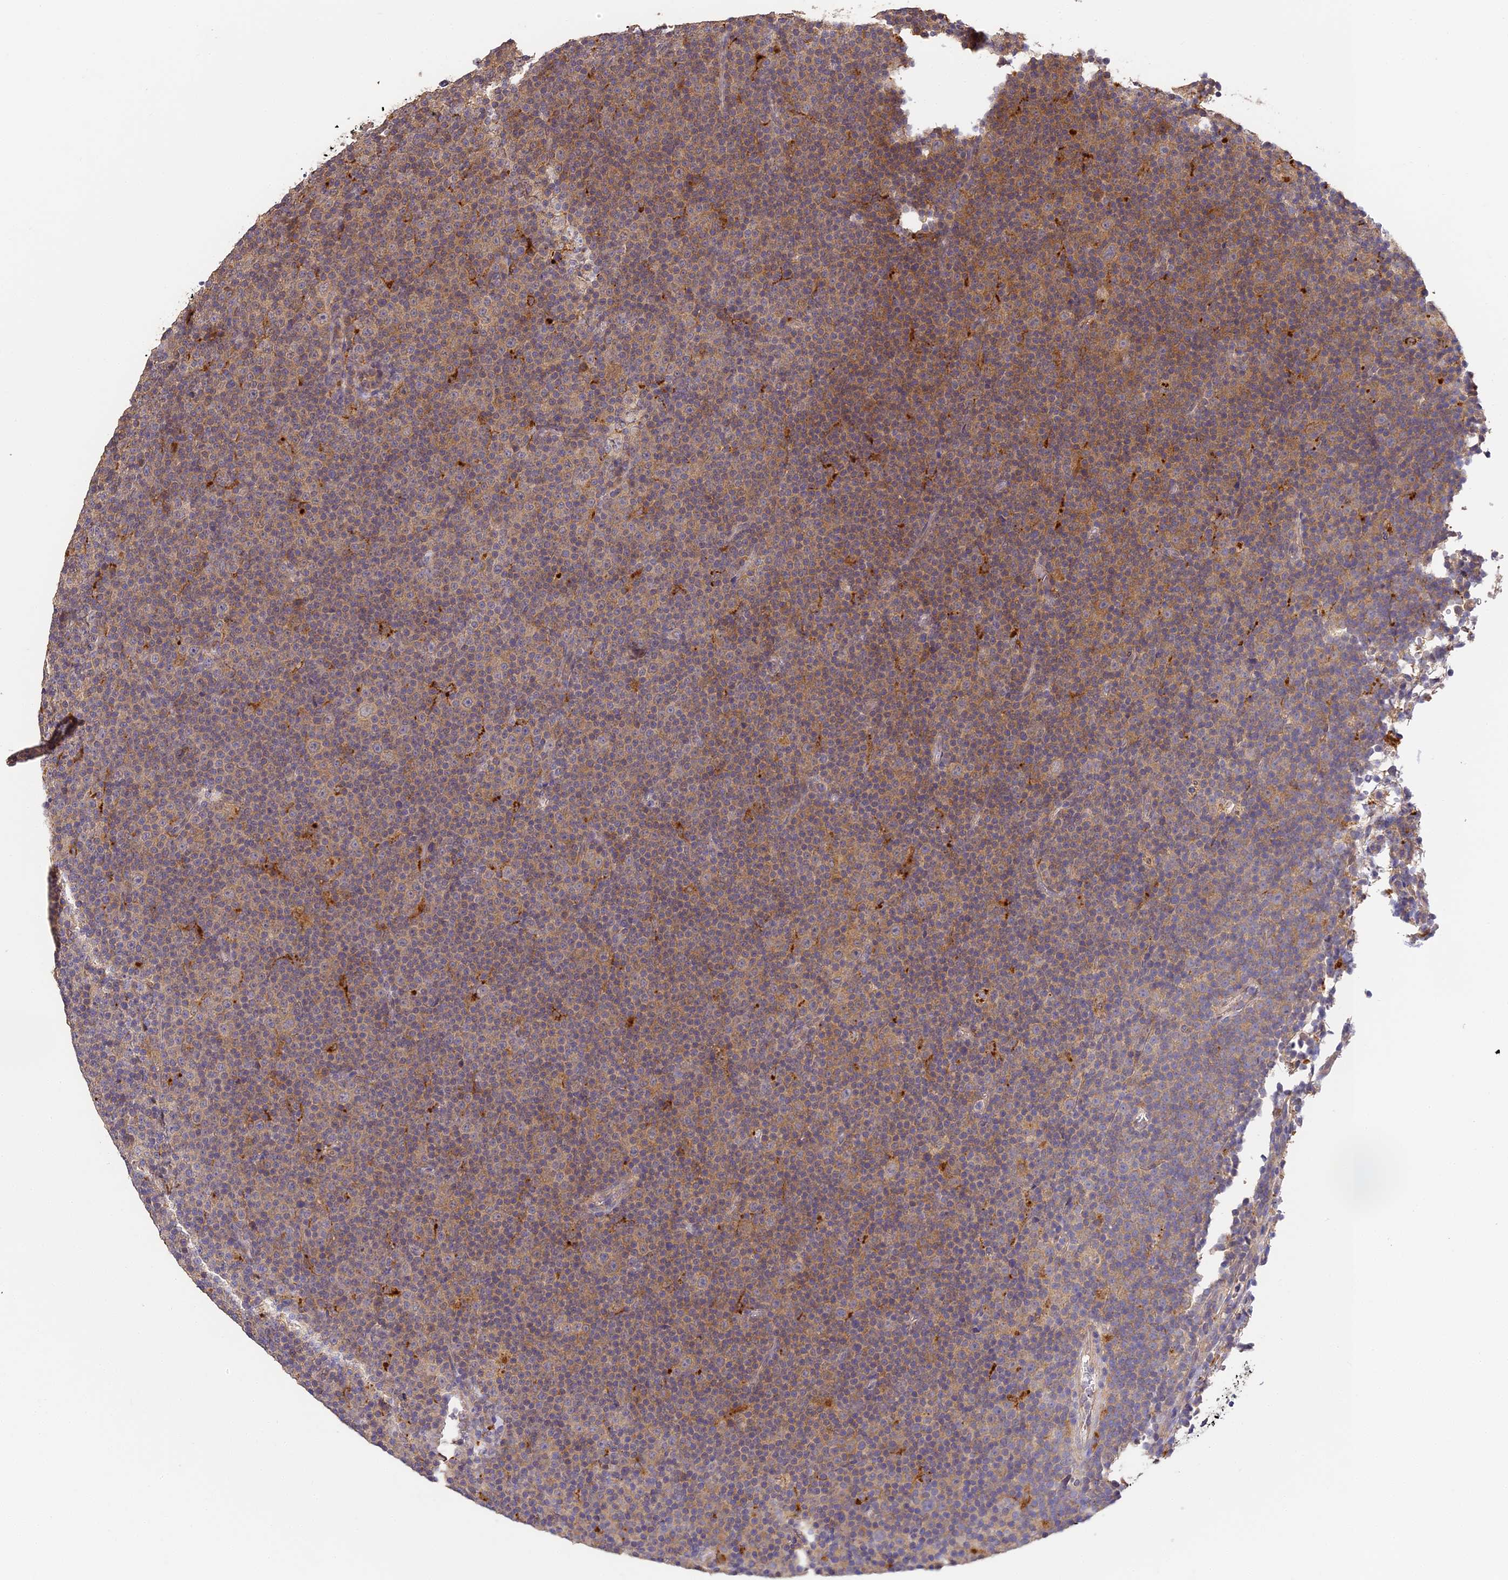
{"staining": {"intensity": "moderate", "quantity": ">75%", "location": "cytoplasmic/membranous"}, "tissue": "lymphoma", "cell_type": "Tumor cells", "image_type": "cancer", "snomed": [{"axis": "morphology", "description": "Malignant lymphoma, non-Hodgkin's type, Low grade"}, {"axis": "topography", "description": "Lymph node"}], "caption": "Low-grade malignant lymphoma, non-Hodgkin's type stained for a protein (brown) exhibits moderate cytoplasmic/membranous positive positivity in about >75% of tumor cells.", "gene": "YAE1", "patient": {"sex": "female", "age": 67}}